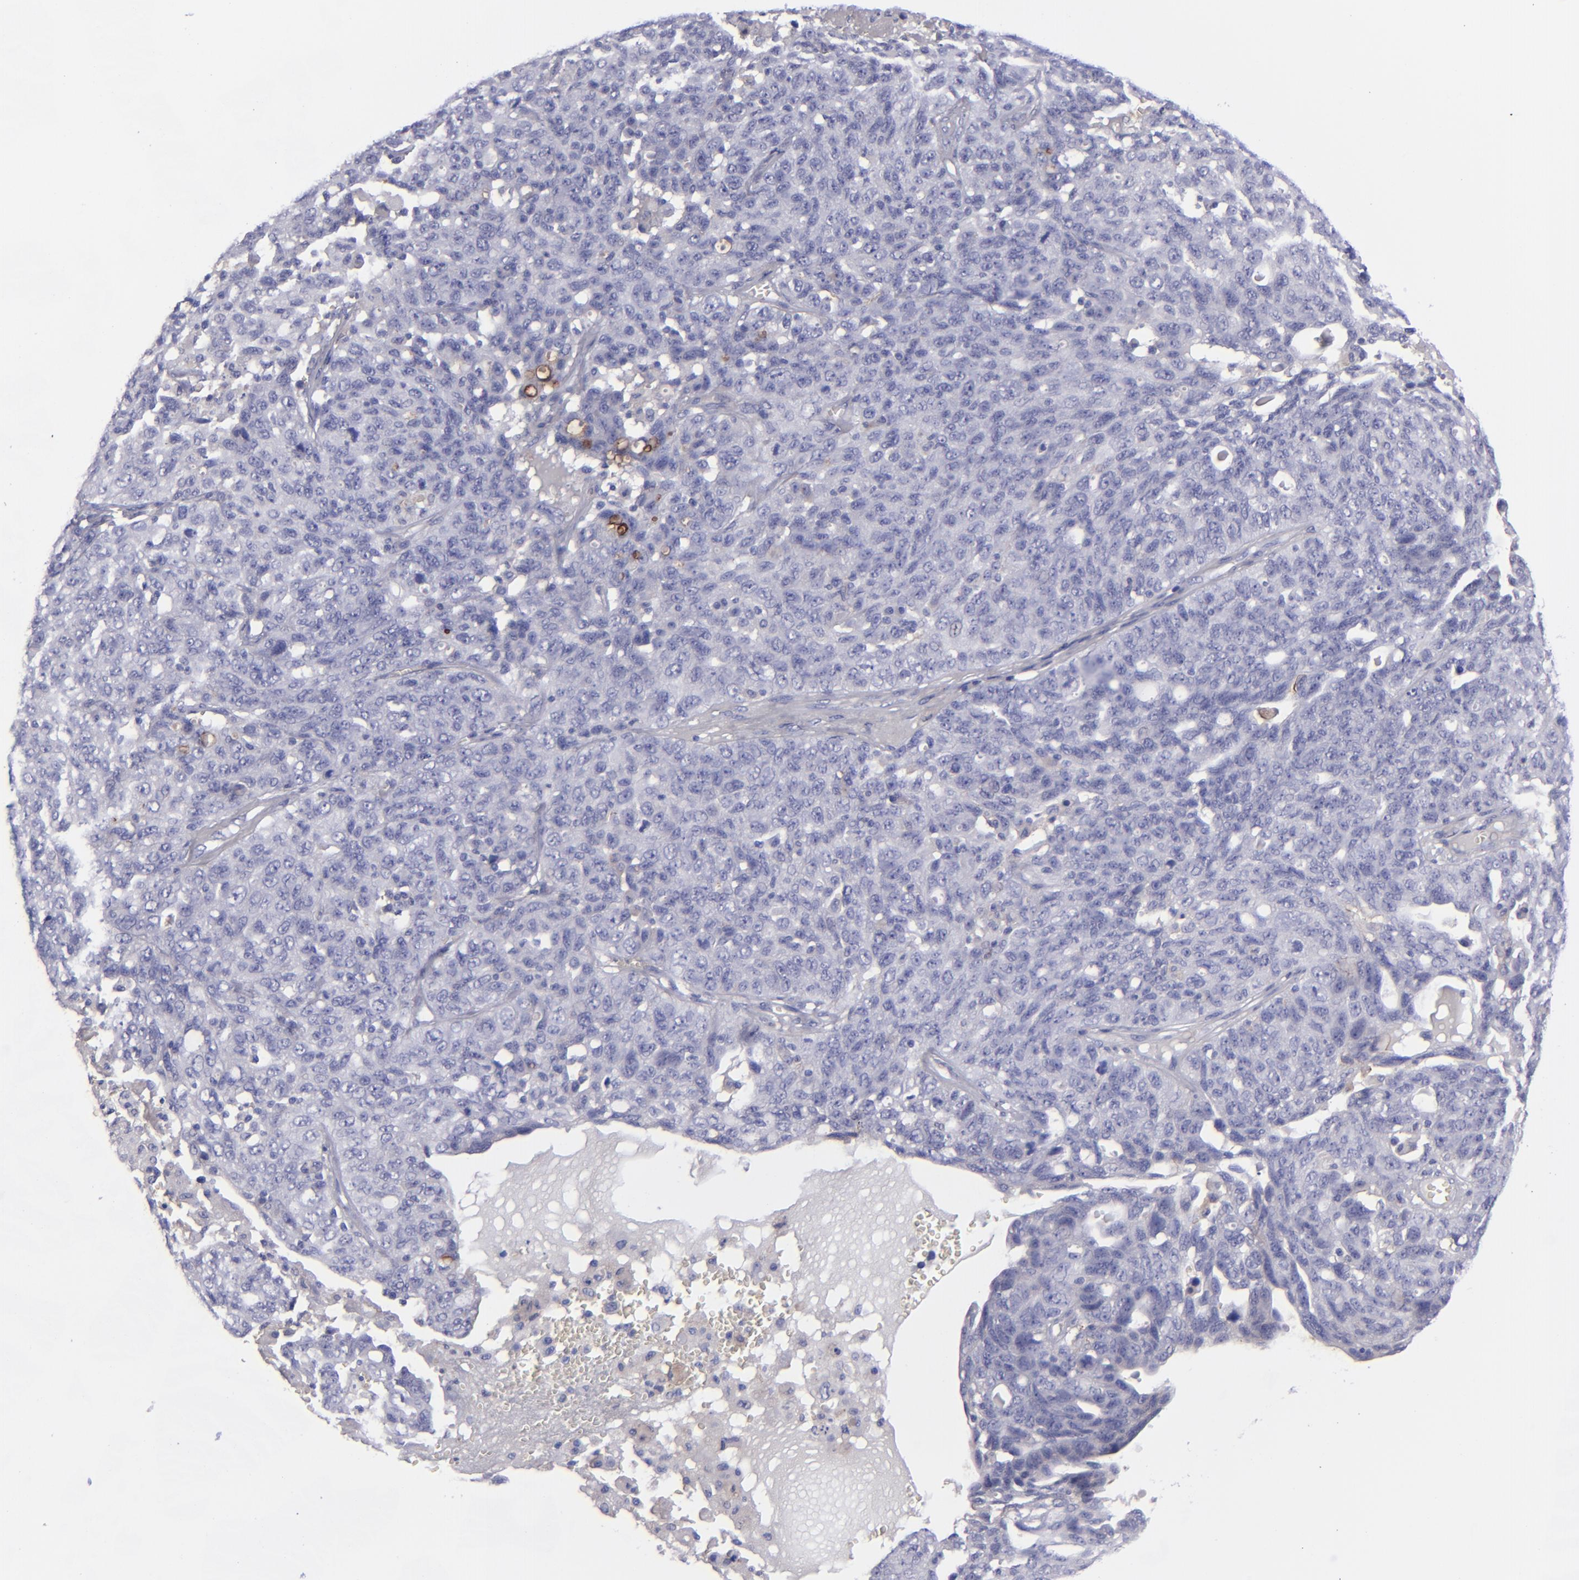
{"staining": {"intensity": "negative", "quantity": "none", "location": "none"}, "tissue": "ovarian cancer", "cell_type": "Tumor cells", "image_type": "cancer", "snomed": [{"axis": "morphology", "description": "Cystadenocarcinoma, serous, NOS"}, {"axis": "topography", "description": "Ovary"}], "caption": "DAB (3,3'-diaminobenzidine) immunohistochemical staining of serous cystadenocarcinoma (ovarian) reveals no significant expression in tumor cells.", "gene": "ANPEP", "patient": {"sex": "female", "age": 71}}